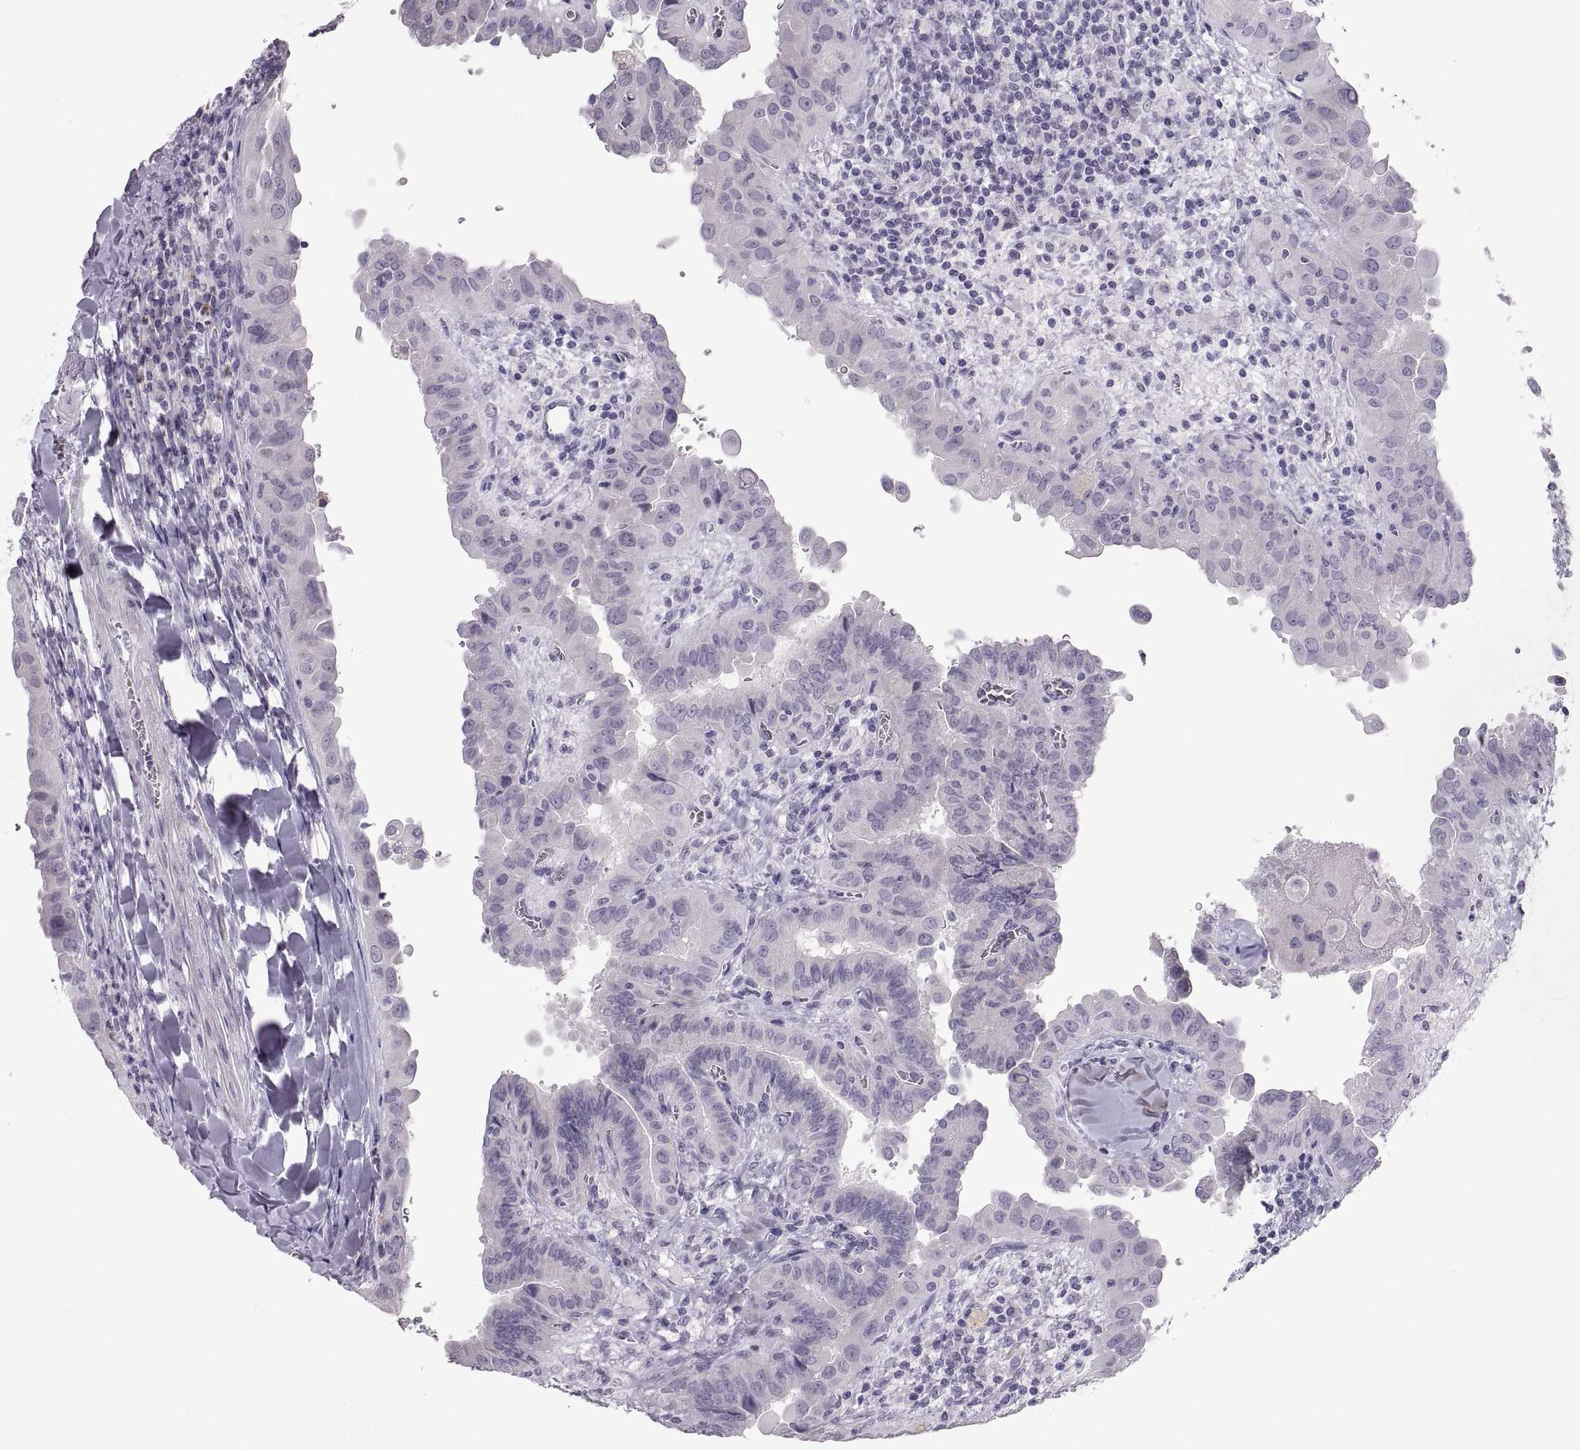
{"staining": {"intensity": "negative", "quantity": "none", "location": "none"}, "tissue": "thyroid cancer", "cell_type": "Tumor cells", "image_type": "cancer", "snomed": [{"axis": "morphology", "description": "Papillary adenocarcinoma, NOS"}, {"axis": "topography", "description": "Thyroid gland"}], "caption": "This is an IHC micrograph of papillary adenocarcinoma (thyroid). There is no expression in tumor cells.", "gene": "SPACDR", "patient": {"sex": "female", "age": 37}}